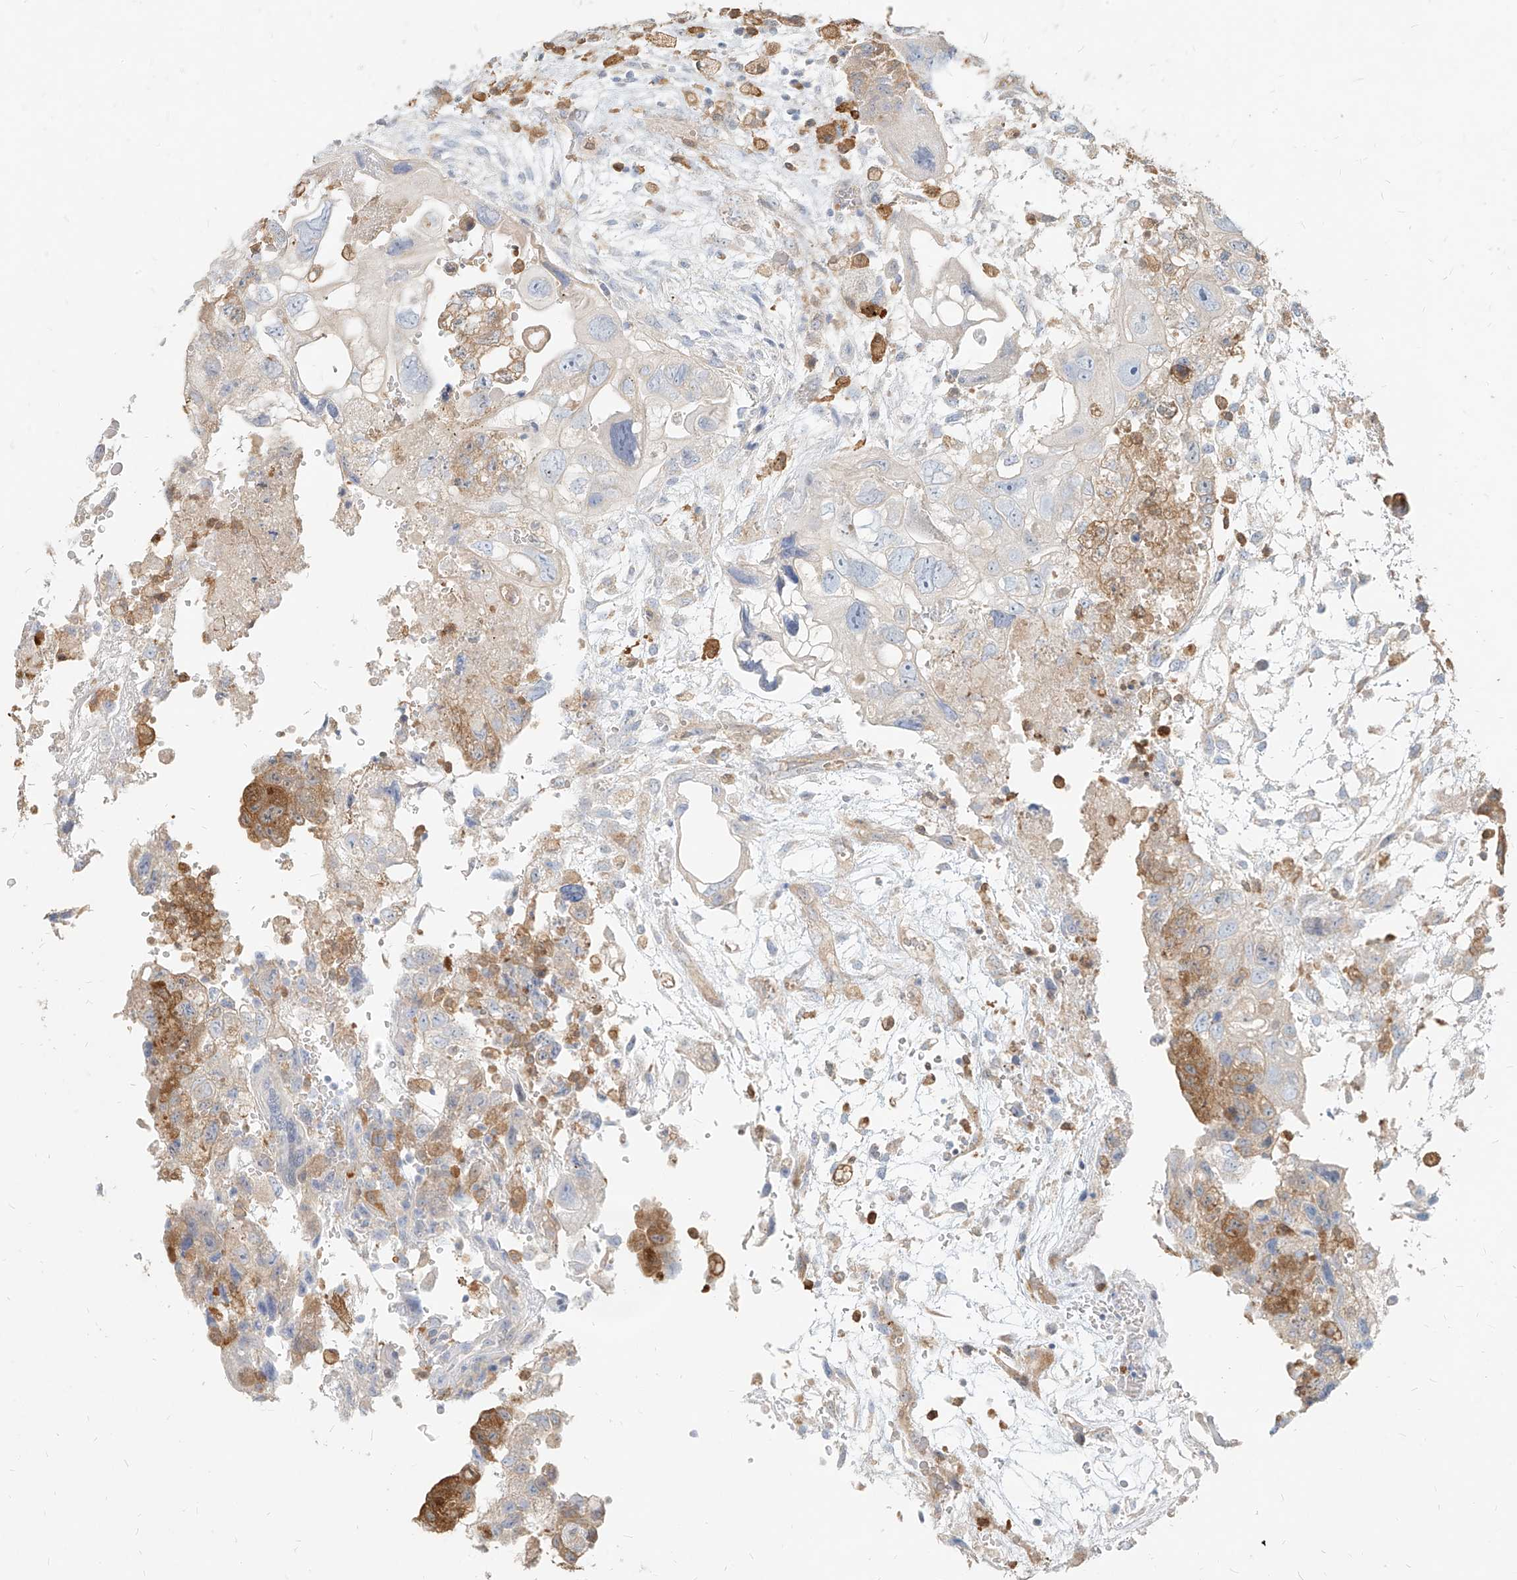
{"staining": {"intensity": "moderate", "quantity": "<25%", "location": "cytoplasmic/membranous"}, "tissue": "testis cancer", "cell_type": "Tumor cells", "image_type": "cancer", "snomed": [{"axis": "morphology", "description": "Carcinoma, Embryonal, NOS"}, {"axis": "topography", "description": "Testis"}], "caption": "High-magnification brightfield microscopy of testis embryonal carcinoma stained with DAB (3,3'-diaminobenzidine) (brown) and counterstained with hematoxylin (blue). tumor cells exhibit moderate cytoplasmic/membranous expression is seen in approximately<25% of cells. Ihc stains the protein in brown and the nuclei are stained blue.", "gene": "PGD", "patient": {"sex": "male", "age": 36}}